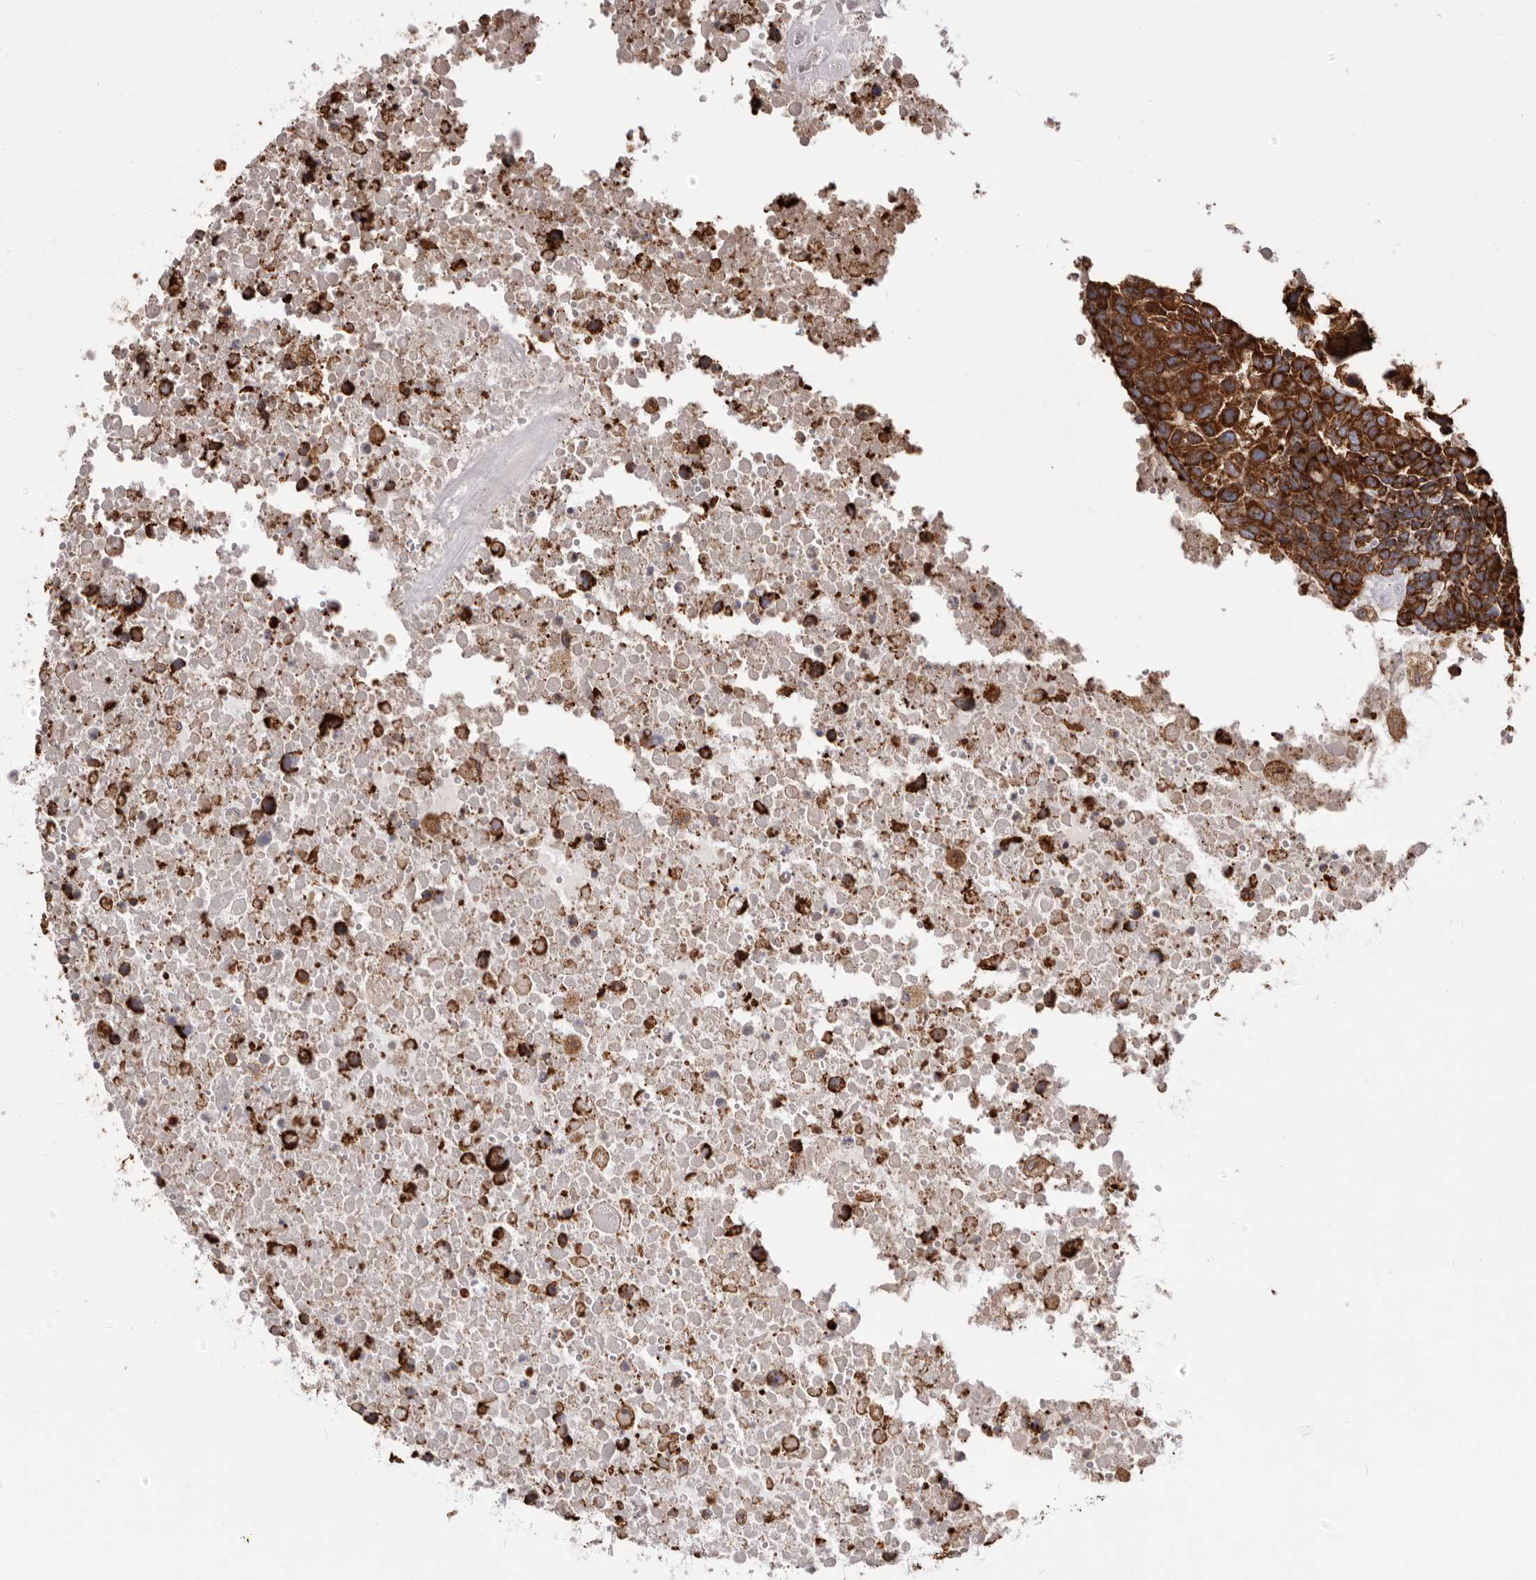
{"staining": {"intensity": "strong", "quantity": ">75%", "location": "cytoplasmic/membranous"}, "tissue": "head and neck cancer", "cell_type": "Tumor cells", "image_type": "cancer", "snomed": [{"axis": "morphology", "description": "Squamous cell carcinoma, NOS"}, {"axis": "topography", "description": "Head-Neck"}], "caption": "Approximately >75% of tumor cells in head and neck cancer show strong cytoplasmic/membranous protein positivity as visualized by brown immunohistochemical staining.", "gene": "QRSL1", "patient": {"sex": "male", "age": 66}}